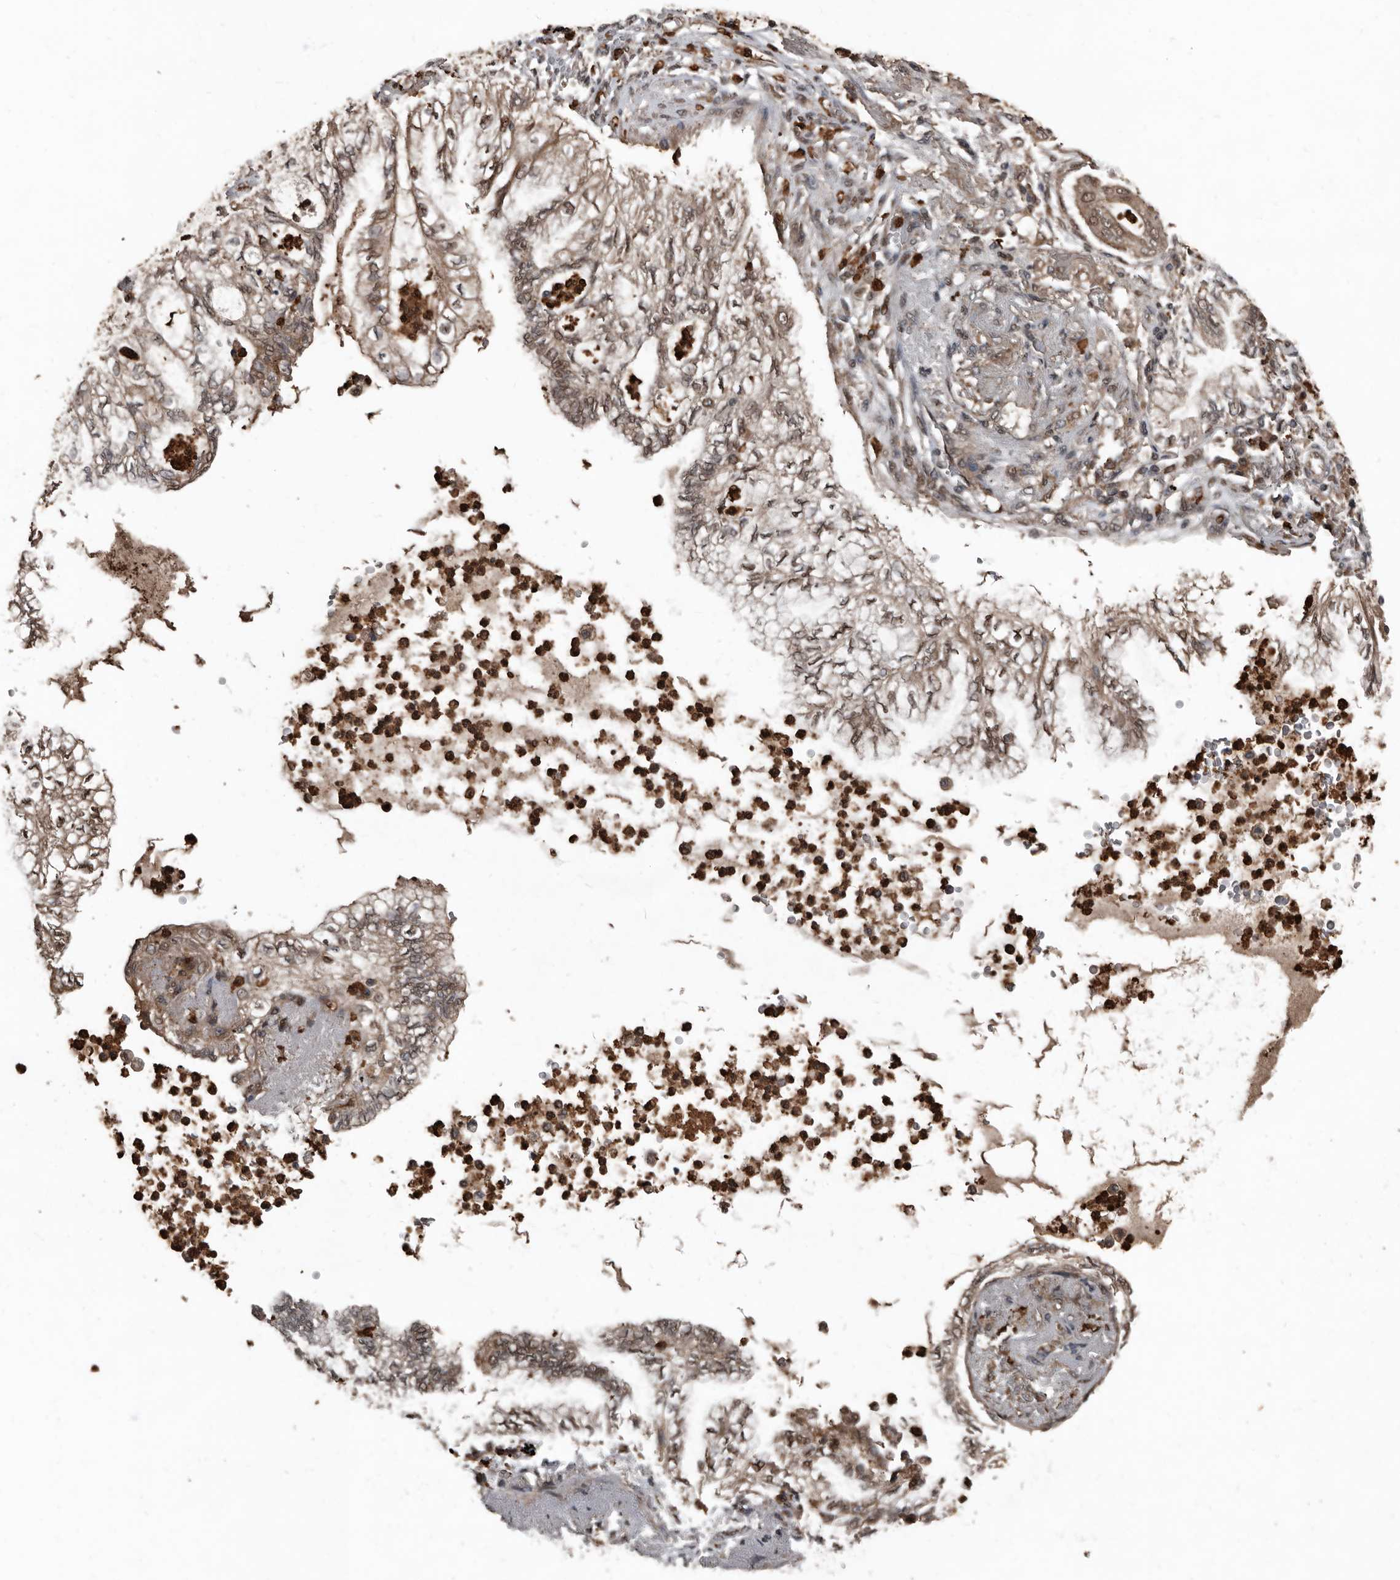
{"staining": {"intensity": "moderate", "quantity": ">75%", "location": "cytoplasmic/membranous,nuclear"}, "tissue": "lung cancer", "cell_type": "Tumor cells", "image_type": "cancer", "snomed": [{"axis": "morphology", "description": "Adenocarcinoma, NOS"}, {"axis": "topography", "description": "Lung"}], "caption": "Adenocarcinoma (lung) tissue reveals moderate cytoplasmic/membranous and nuclear staining in approximately >75% of tumor cells, visualized by immunohistochemistry. (DAB IHC with brightfield microscopy, high magnification).", "gene": "FSBP", "patient": {"sex": "female", "age": 70}}